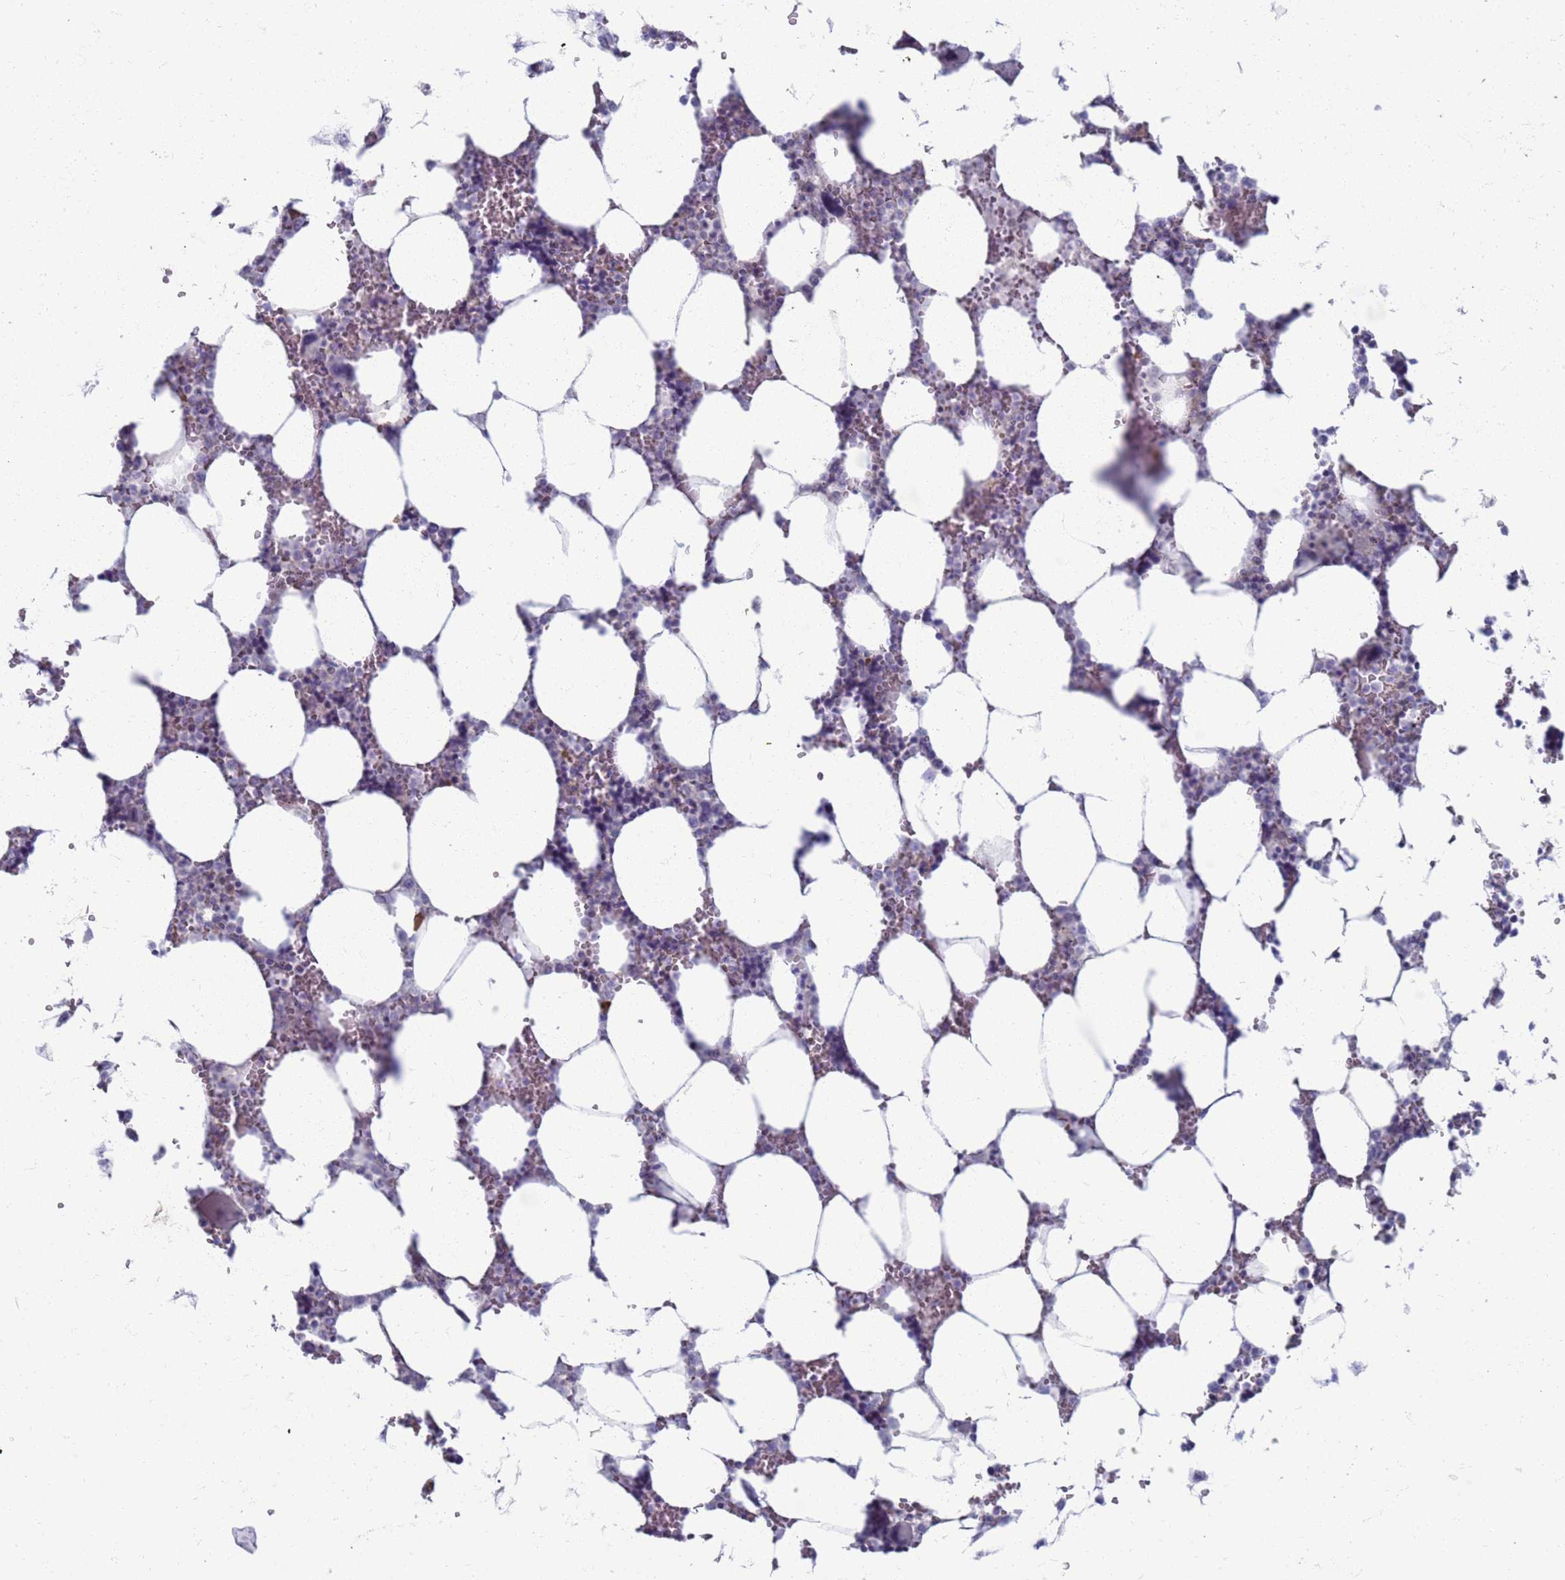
{"staining": {"intensity": "negative", "quantity": "none", "location": "none"}, "tissue": "bone marrow", "cell_type": "Hematopoietic cells", "image_type": "normal", "snomed": [{"axis": "morphology", "description": "Normal tissue, NOS"}, {"axis": "topography", "description": "Bone marrow"}], "caption": "Immunohistochemistry (IHC) image of normal bone marrow stained for a protein (brown), which reveals no positivity in hematopoietic cells. (Brightfield microscopy of DAB (3,3'-diaminobenzidine) immunohistochemistry at high magnification).", "gene": "CLCA2", "patient": {"sex": "male", "age": 64}}